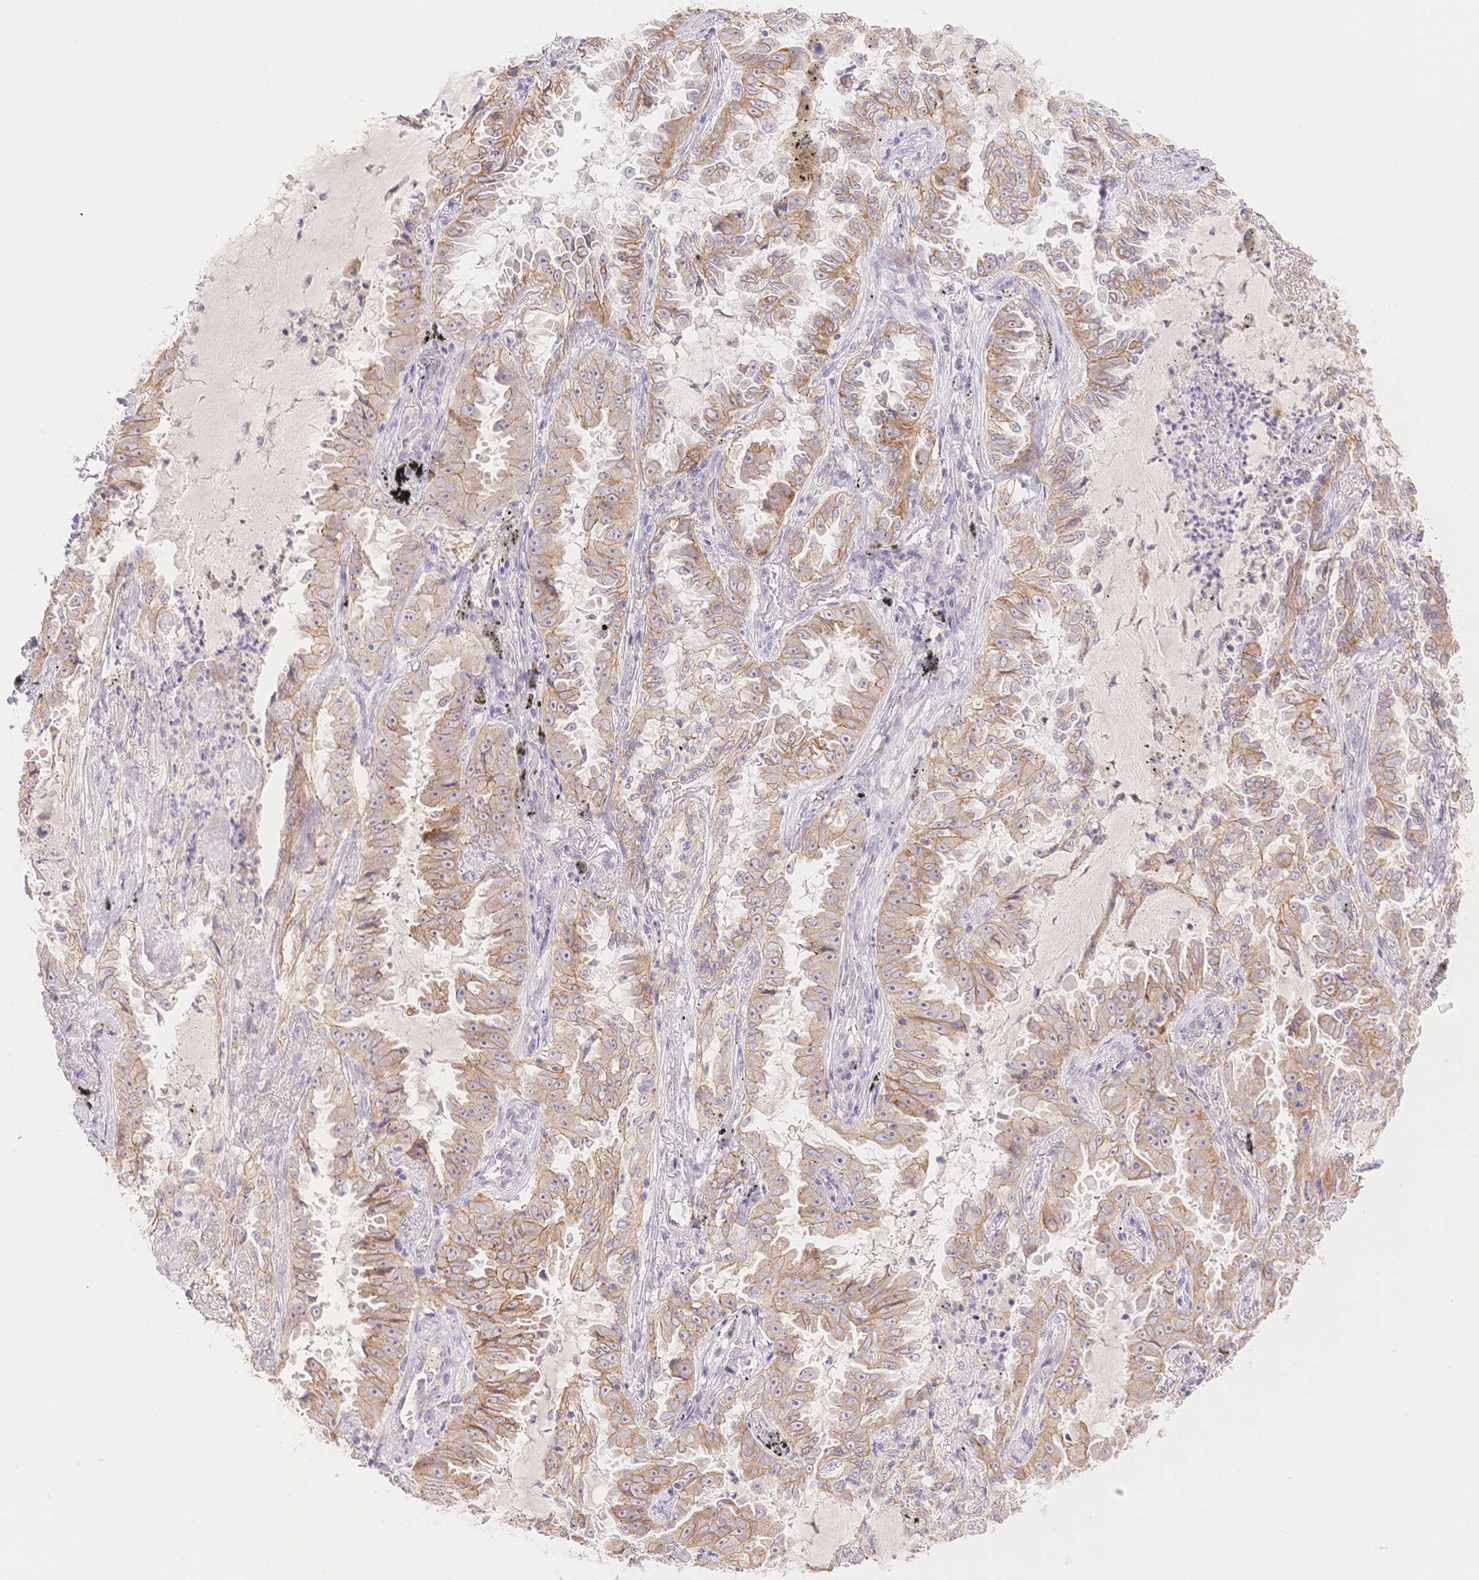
{"staining": {"intensity": "moderate", "quantity": ">75%", "location": "cytoplasmic/membranous"}, "tissue": "lung cancer", "cell_type": "Tumor cells", "image_type": "cancer", "snomed": [{"axis": "morphology", "description": "Adenocarcinoma, NOS"}, {"axis": "topography", "description": "Lung"}], "caption": "DAB (3,3'-diaminobenzidine) immunohistochemical staining of lung cancer displays moderate cytoplasmic/membranous protein staining in approximately >75% of tumor cells. The protein is shown in brown color, while the nuclei are stained blue.", "gene": "WDR54", "patient": {"sex": "female", "age": 52}}